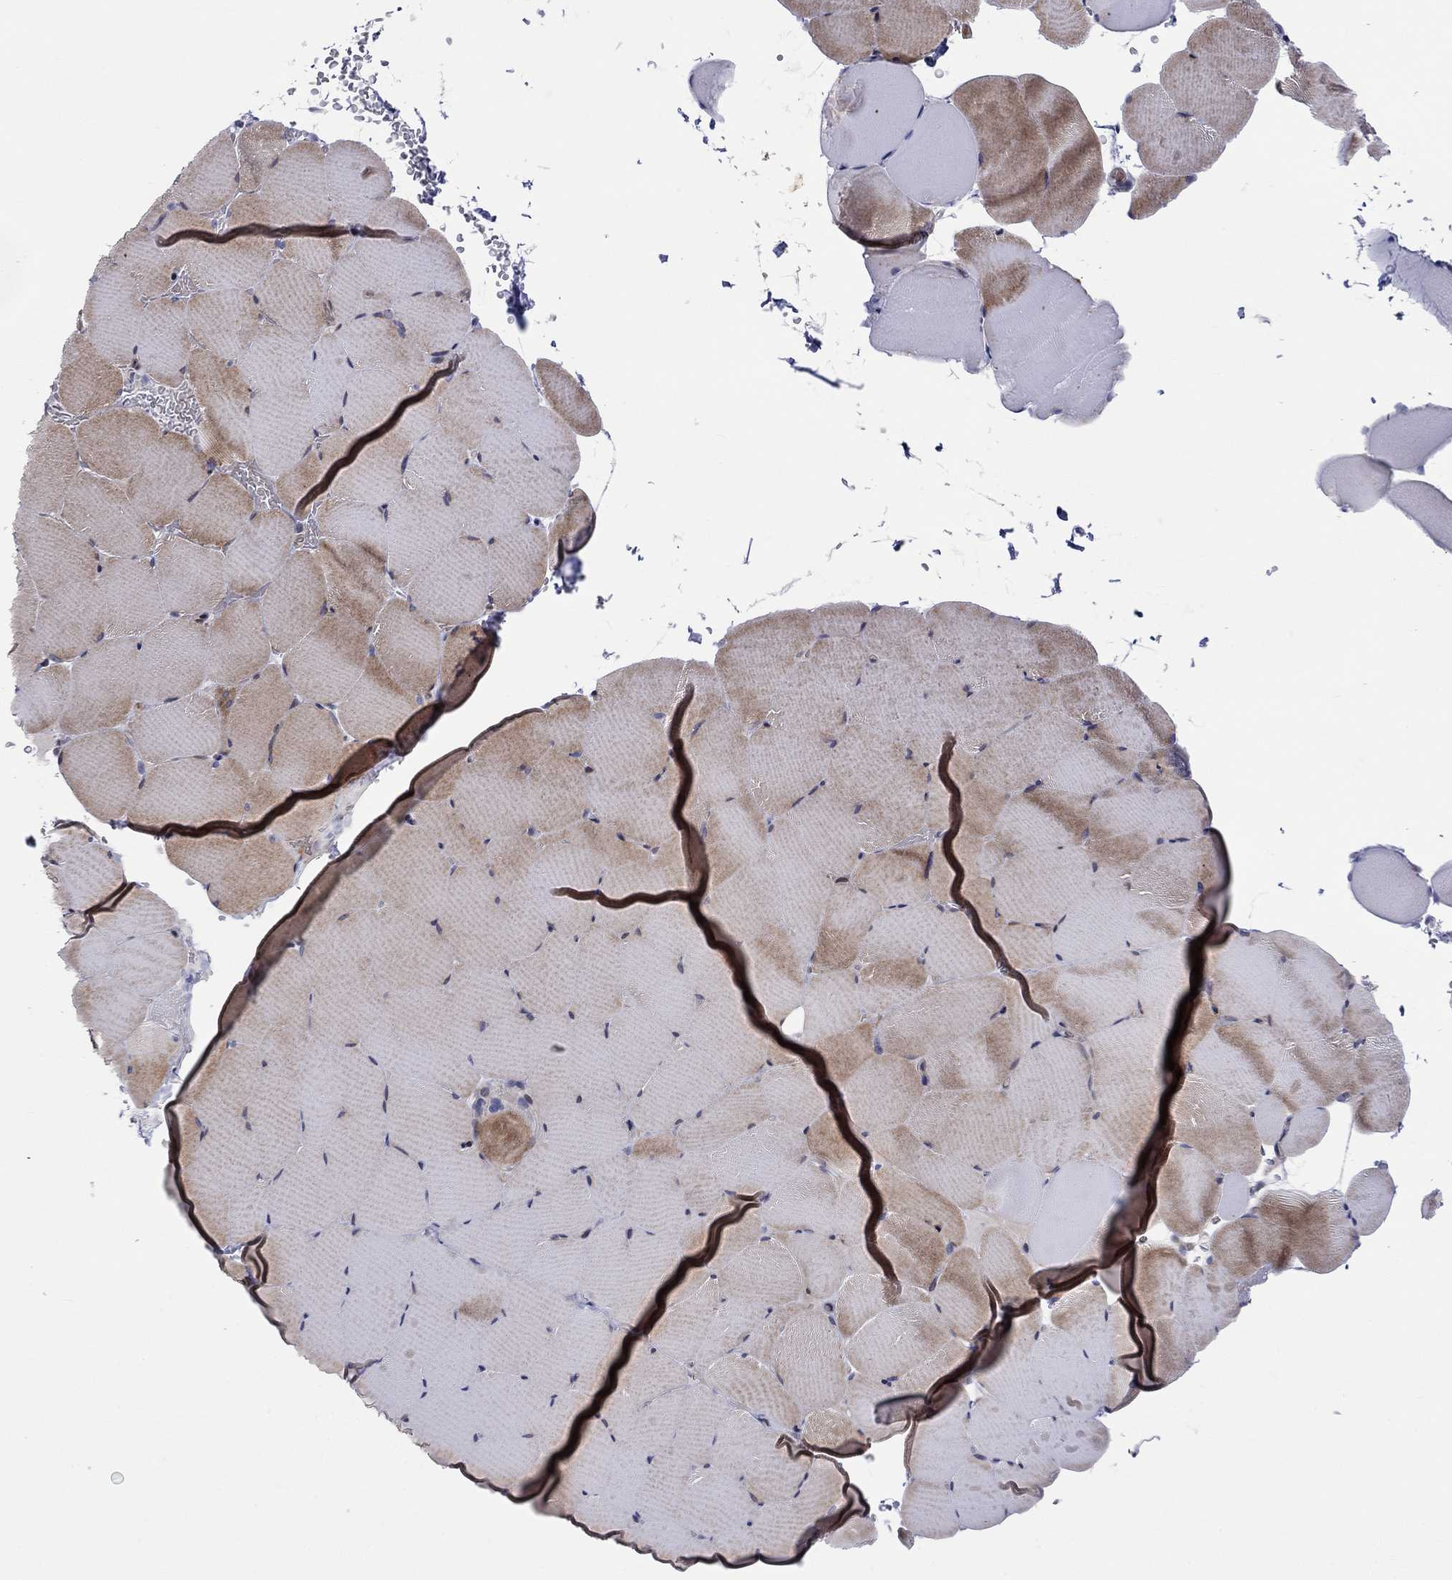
{"staining": {"intensity": "moderate", "quantity": "<25%", "location": "cytoplasmic/membranous"}, "tissue": "skeletal muscle", "cell_type": "Myocytes", "image_type": "normal", "snomed": [{"axis": "morphology", "description": "Normal tissue, NOS"}, {"axis": "topography", "description": "Skeletal muscle"}], "caption": "This is a micrograph of IHC staining of benign skeletal muscle, which shows moderate staining in the cytoplasmic/membranous of myocytes.", "gene": "ARHGAP36", "patient": {"sex": "female", "age": 37}}